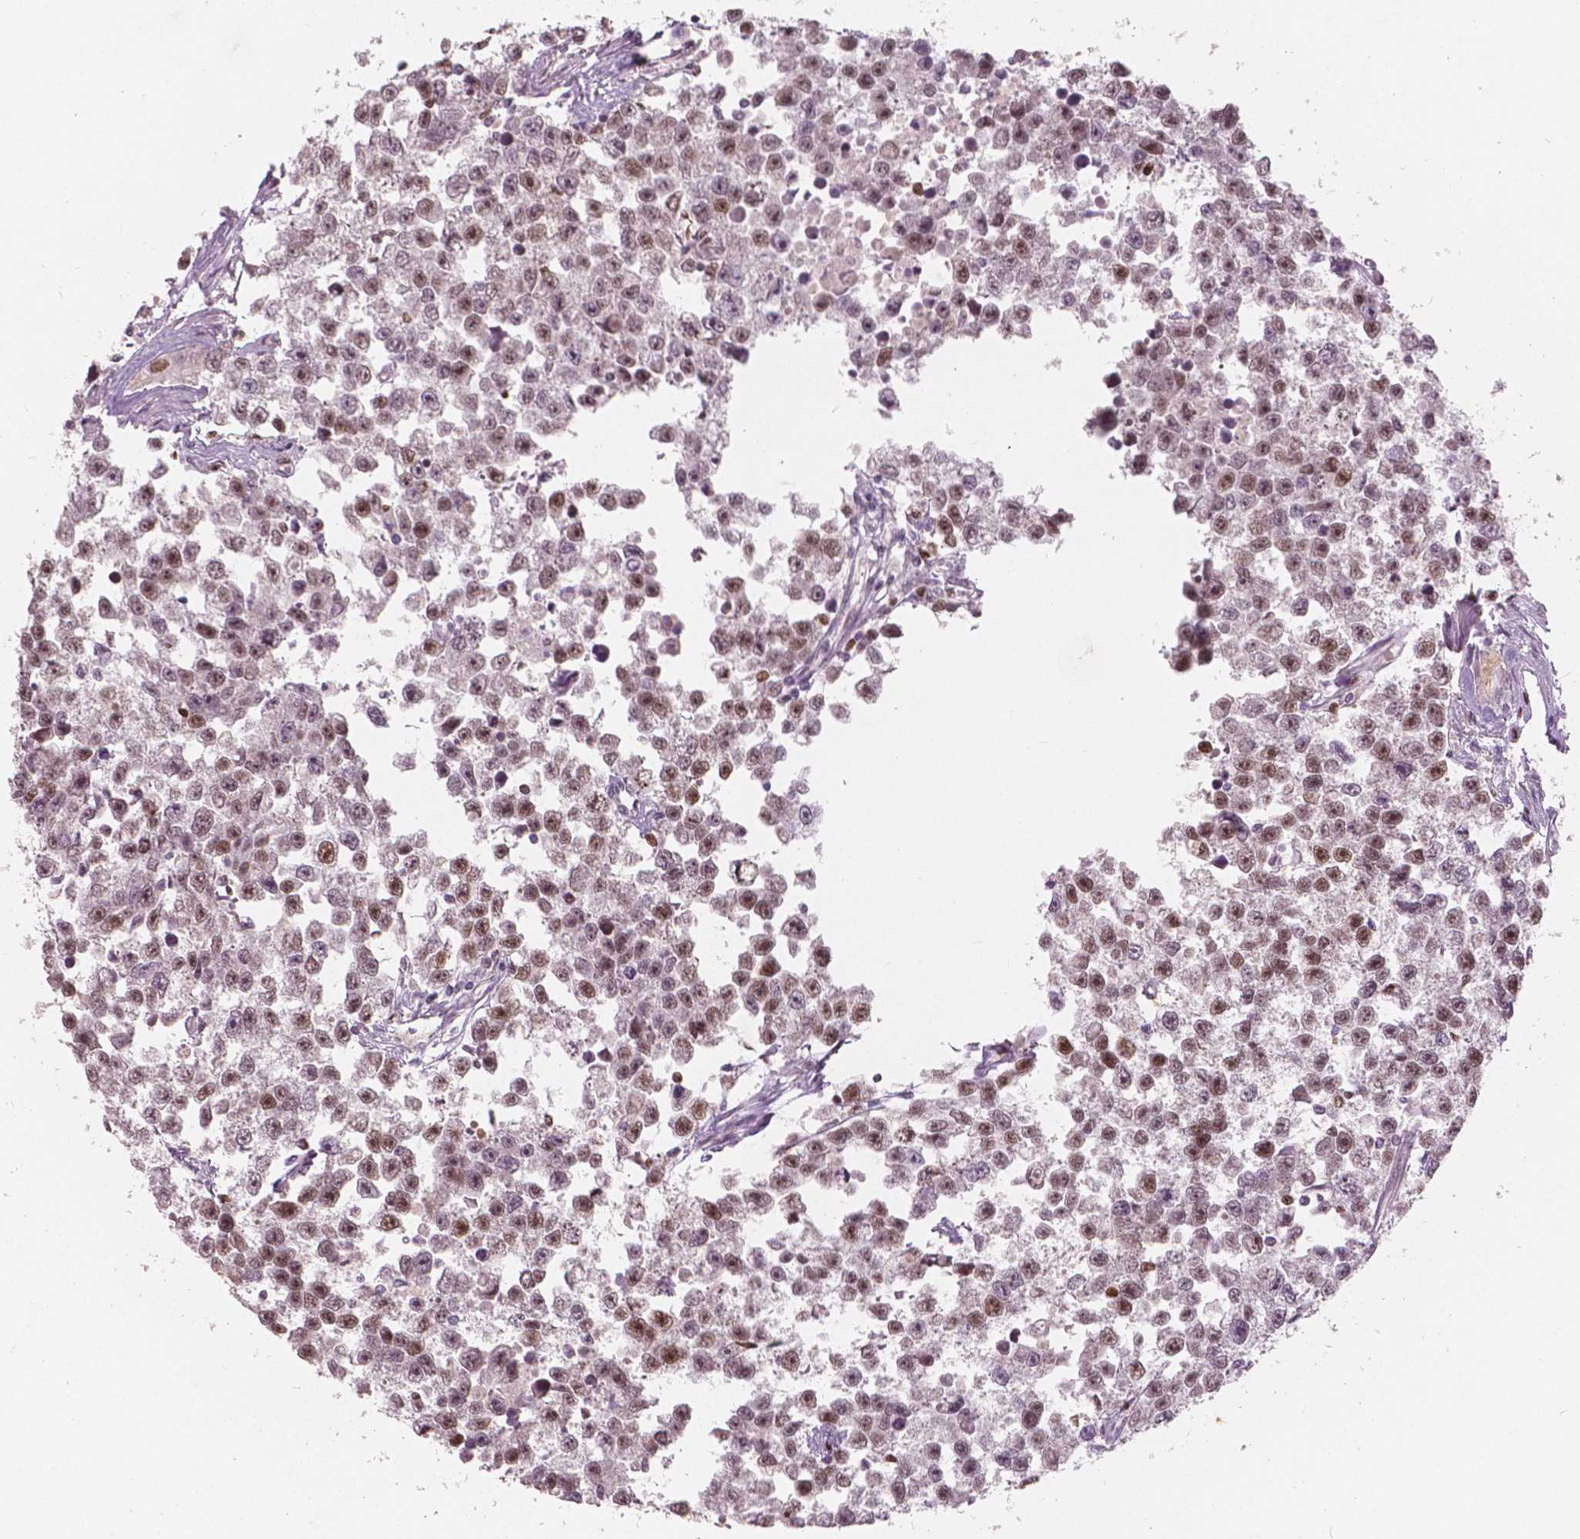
{"staining": {"intensity": "moderate", "quantity": ">75%", "location": "nuclear"}, "tissue": "testis cancer", "cell_type": "Tumor cells", "image_type": "cancer", "snomed": [{"axis": "morphology", "description": "Seminoma, NOS"}, {"axis": "topography", "description": "Testis"}], "caption": "Testis cancer stained with DAB immunohistochemistry displays medium levels of moderate nuclear positivity in approximately >75% of tumor cells. The staining is performed using DAB (3,3'-diaminobenzidine) brown chromogen to label protein expression. The nuclei are counter-stained blue using hematoxylin.", "gene": "NSD2", "patient": {"sex": "male", "age": 26}}